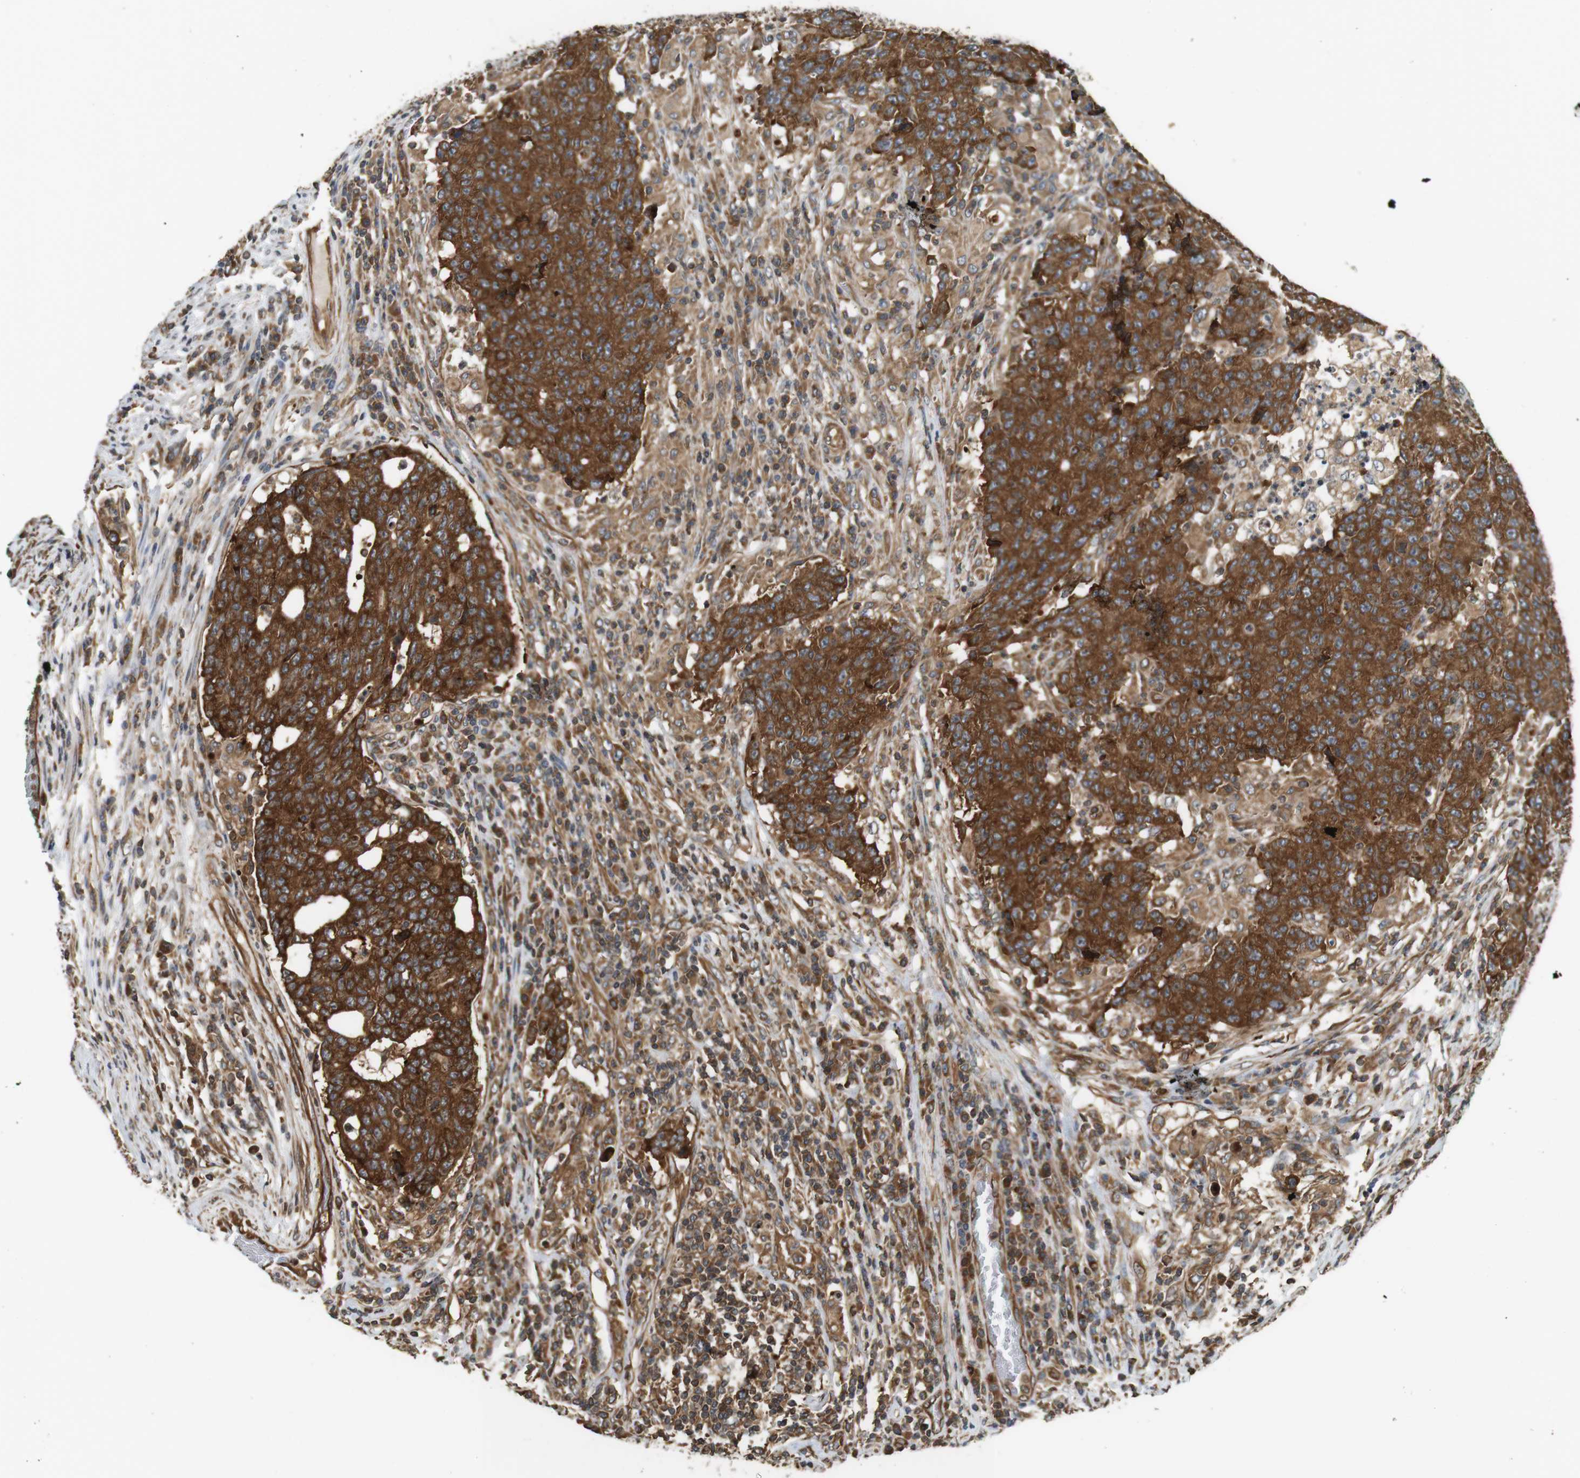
{"staining": {"intensity": "strong", "quantity": ">75%", "location": "cytoplasmic/membranous"}, "tissue": "colorectal cancer", "cell_type": "Tumor cells", "image_type": "cancer", "snomed": [{"axis": "morphology", "description": "Normal tissue, NOS"}, {"axis": "morphology", "description": "Adenocarcinoma, NOS"}, {"axis": "topography", "description": "Colon"}], "caption": "An image of human colorectal cancer (adenocarcinoma) stained for a protein displays strong cytoplasmic/membranous brown staining in tumor cells. (Stains: DAB in brown, nuclei in blue, Microscopy: brightfield microscopy at high magnification).", "gene": "PA2G4", "patient": {"sex": "female", "age": 75}}